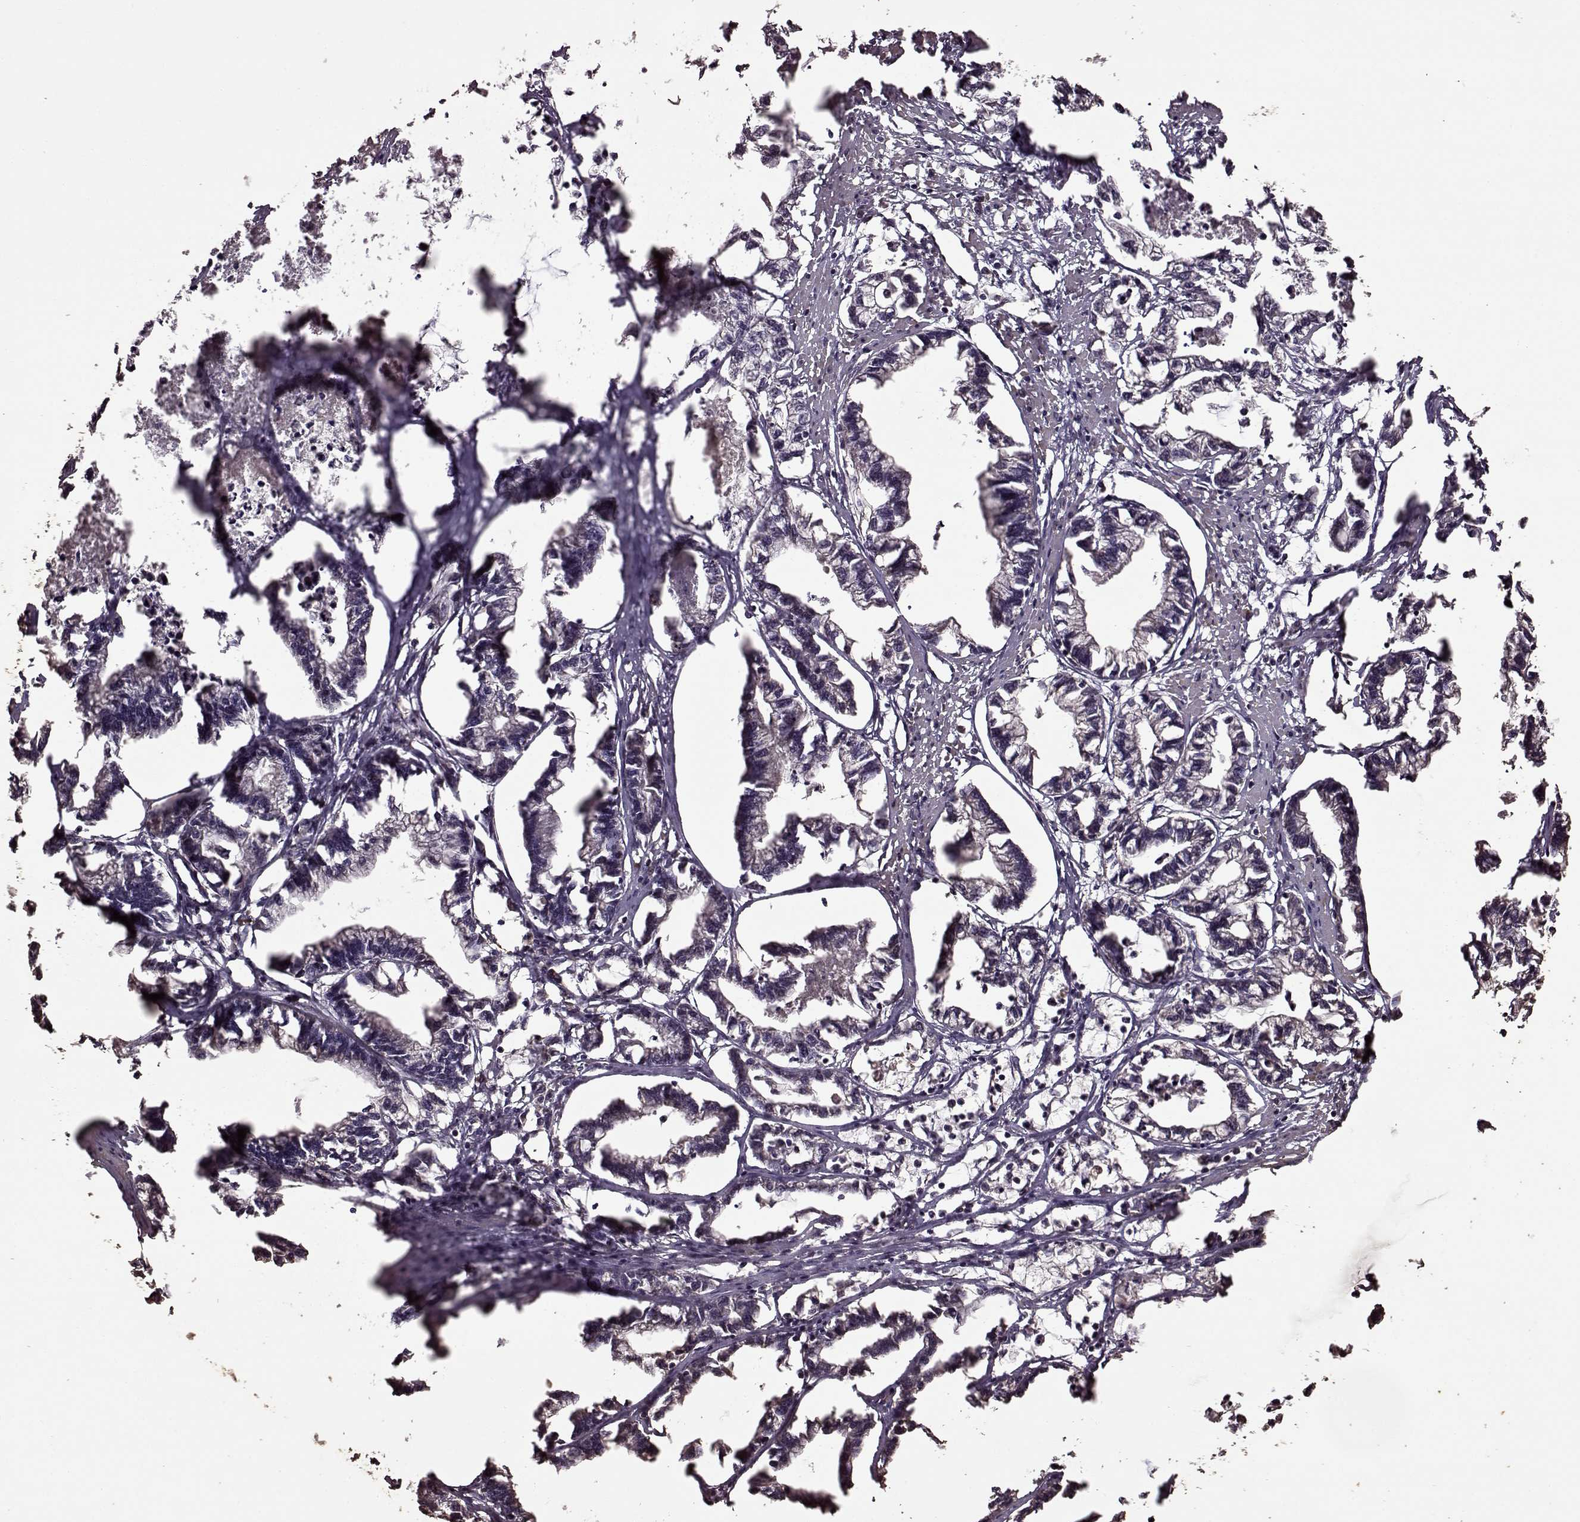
{"staining": {"intensity": "negative", "quantity": "none", "location": "none"}, "tissue": "stomach cancer", "cell_type": "Tumor cells", "image_type": "cancer", "snomed": [{"axis": "morphology", "description": "Adenocarcinoma, NOS"}, {"axis": "topography", "description": "Stomach"}], "caption": "Photomicrograph shows no significant protein expression in tumor cells of stomach cancer (adenocarcinoma).", "gene": "FBXW11", "patient": {"sex": "male", "age": 83}}